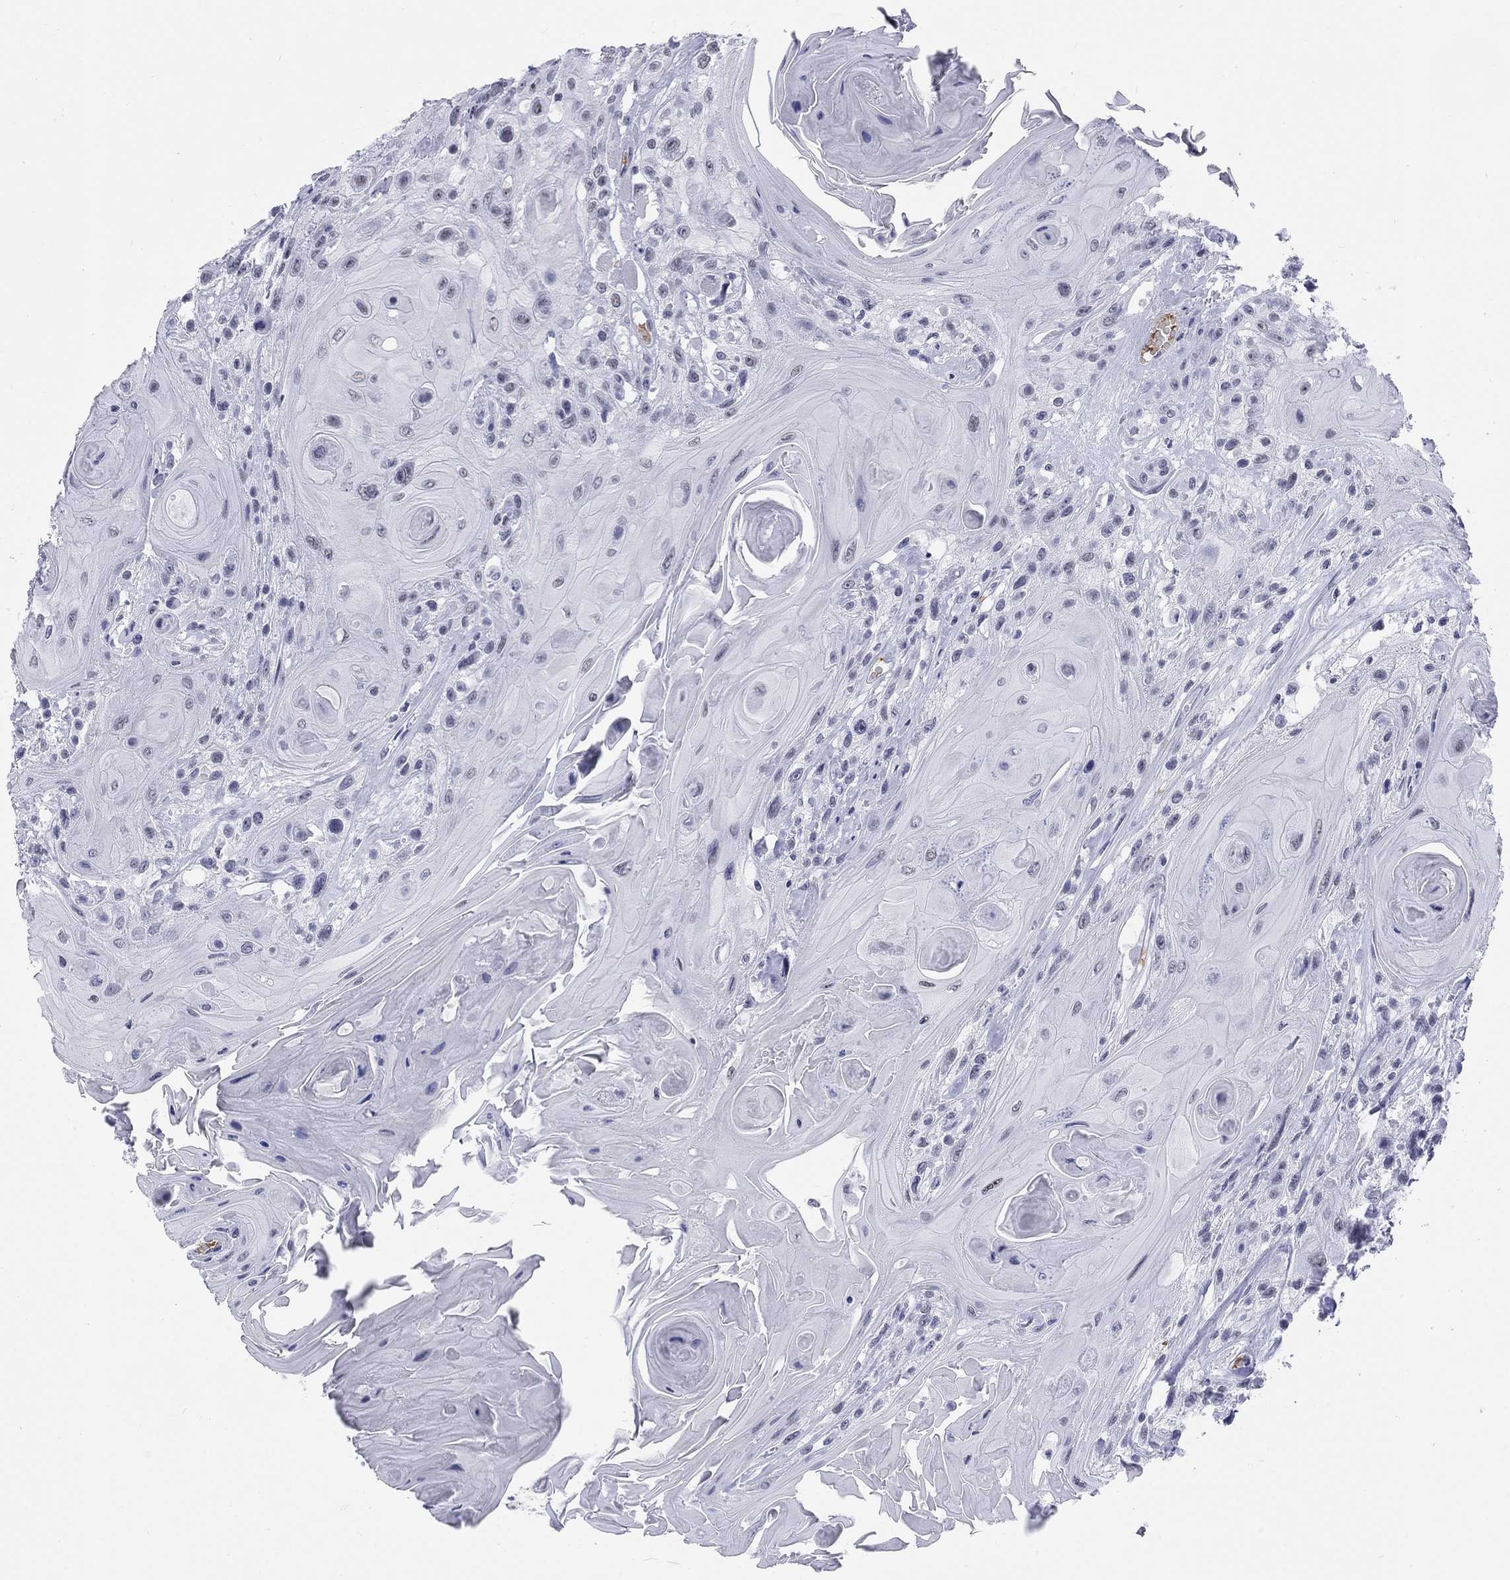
{"staining": {"intensity": "negative", "quantity": "none", "location": "none"}, "tissue": "head and neck cancer", "cell_type": "Tumor cells", "image_type": "cancer", "snomed": [{"axis": "morphology", "description": "Squamous cell carcinoma, NOS"}, {"axis": "topography", "description": "Head-Neck"}], "caption": "Immunohistochemistry image of squamous cell carcinoma (head and neck) stained for a protein (brown), which displays no staining in tumor cells.", "gene": "DMTN", "patient": {"sex": "female", "age": 59}}